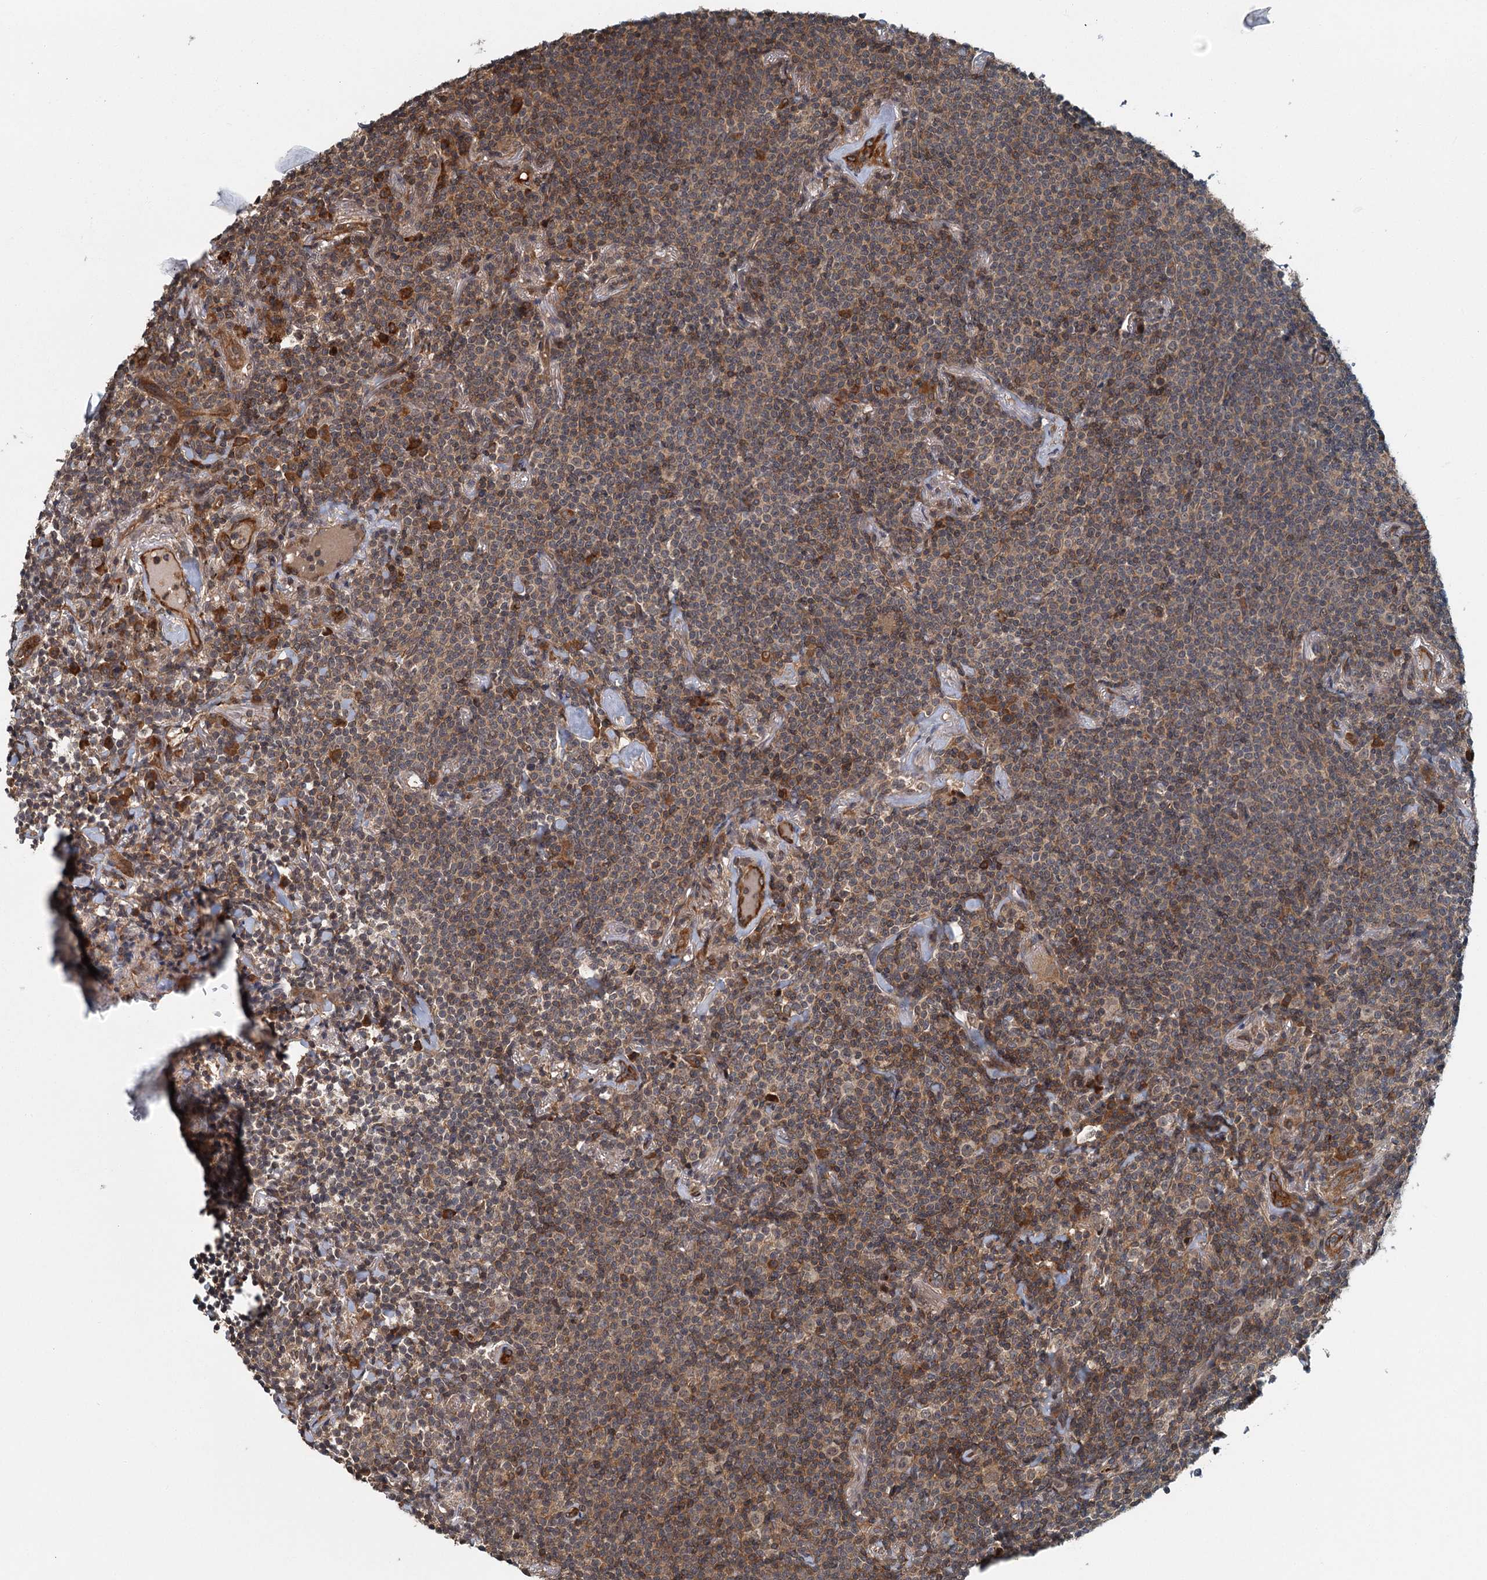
{"staining": {"intensity": "weak", "quantity": "25%-75%", "location": "cytoplasmic/membranous"}, "tissue": "lymphoma", "cell_type": "Tumor cells", "image_type": "cancer", "snomed": [{"axis": "morphology", "description": "Malignant lymphoma, non-Hodgkin's type, Low grade"}, {"axis": "topography", "description": "Lung"}], "caption": "IHC histopathology image of human low-grade malignant lymphoma, non-Hodgkin's type stained for a protein (brown), which displays low levels of weak cytoplasmic/membranous expression in about 25%-75% of tumor cells.", "gene": "ZNF527", "patient": {"sex": "female", "age": 71}}